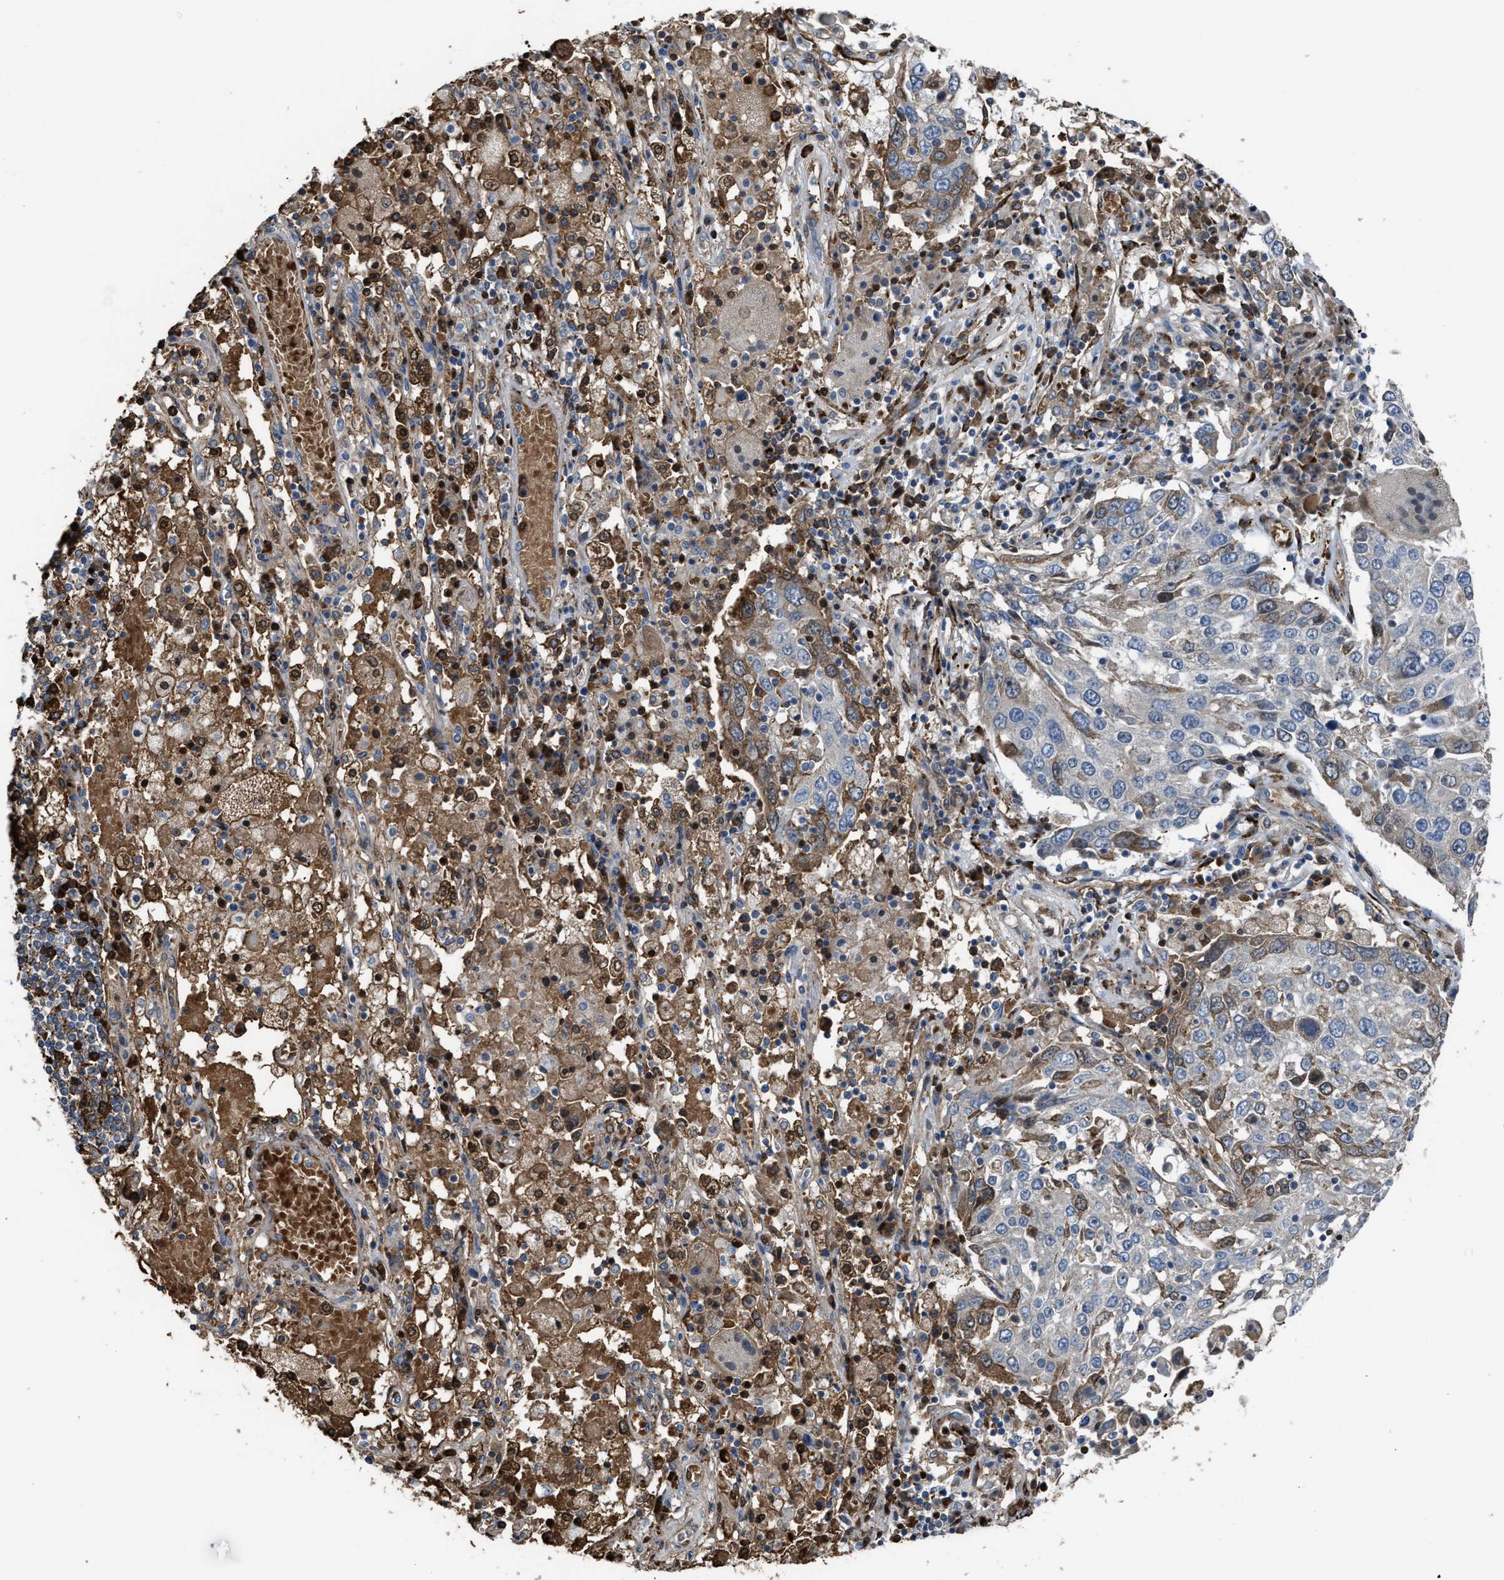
{"staining": {"intensity": "moderate", "quantity": "<25%", "location": "cytoplasmic/membranous"}, "tissue": "lung cancer", "cell_type": "Tumor cells", "image_type": "cancer", "snomed": [{"axis": "morphology", "description": "Squamous cell carcinoma, NOS"}, {"axis": "topography", "description": "Lung"}], "caption": "Protein analysis of squamous cell carcinoma (lung) tissue shows moderate cytoplasmic/membranous positivity in approximately <25% of tumor cells.", "gene": "SELENOM", "patient": {"sex": "male", "age": 65}}